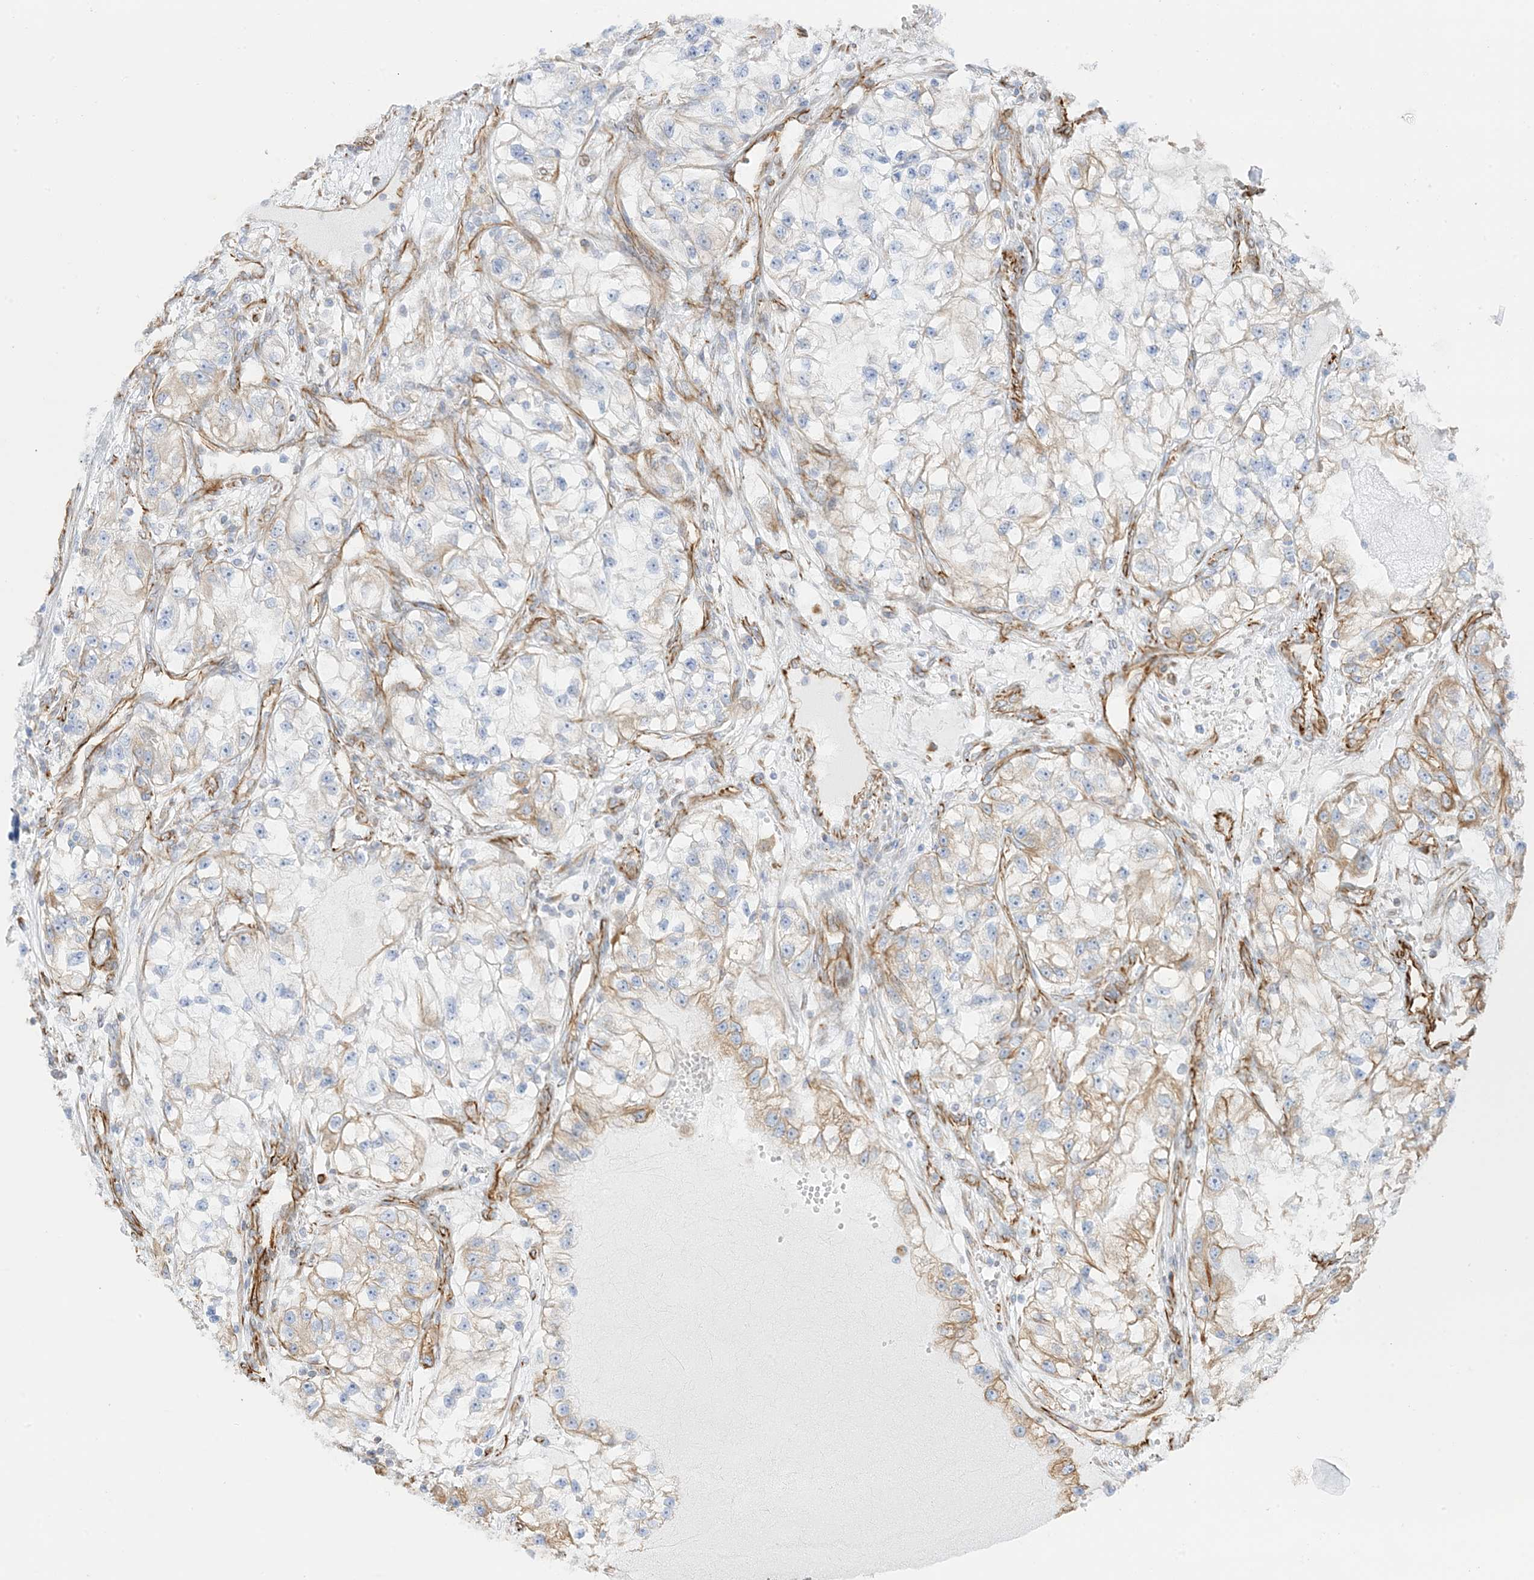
{"staining": {"intensity": "weak", "quantity": "<25%", "location": "cytoplasmic/membranous"}, "tissue": "renal cancer", "cell_type": "Tumor cells", "image_type": "cancer", "snomed": [{"axis": "morphology", "description": "Adenocarcinoma, NOS"}, {"axis": "topography", "description": "Kidney"}], "caption": "Immunohistochemistry (IHC) of human renal cancer displays no expression in tumor cells.", "gene": "PID1", "patient": {"sex": "female", "age": 57}}